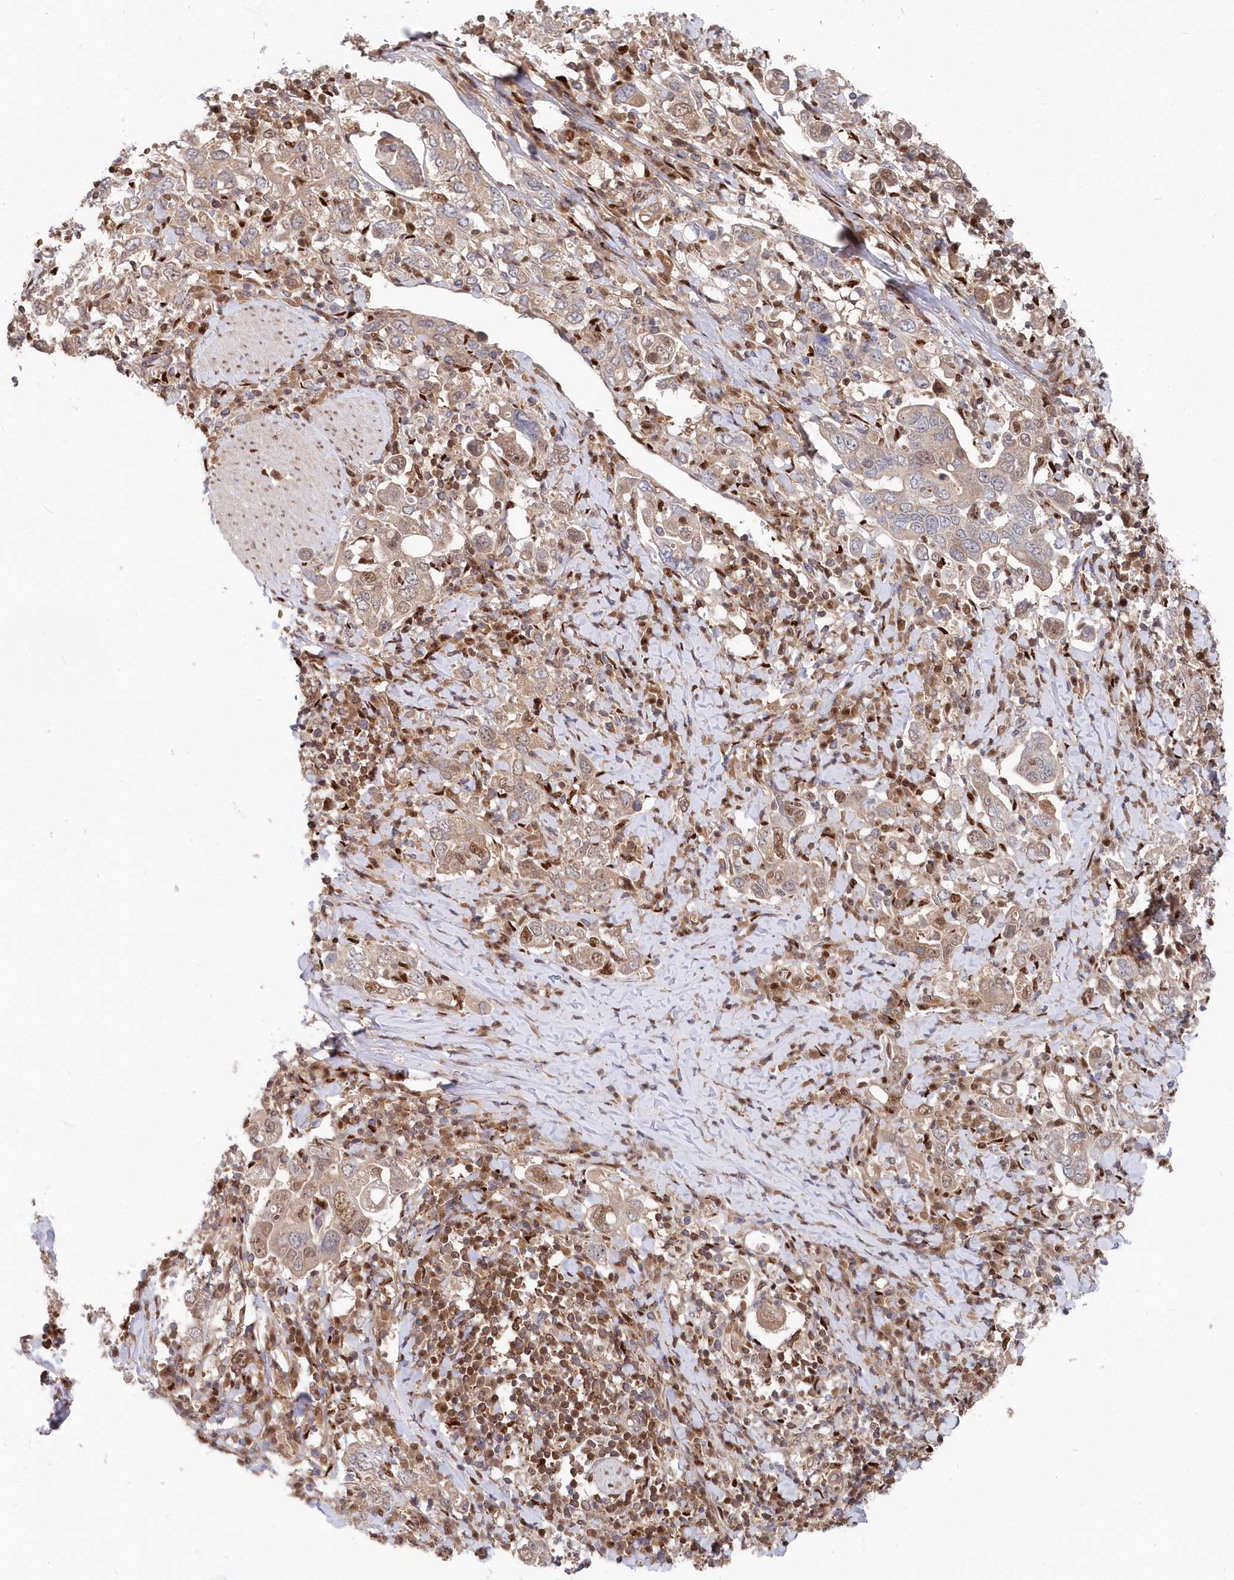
{"staining": {"intensity": "weak", "quantity": "25%-75%", "location": "cytoplasmic/membranous,nuclear"}, "tissue": "stomach cancer", "cell_type": "Tumor cells", "image_type": "cancer", "snomed": [{"axis": "morphology", "description": "Adenocarcinoma, NOS"}, {"axis": "topography", "description": "Stomach, upper"}], "caption": "Weak cytoplasmic/membranous and nuclear expression for a protein is appreciated in about 25%-75% of tumor cells of adenocarcinoma (stomach) using IHC.", "gene": "ABHD14B", "patient": {"sex": "male", "age": 62}}